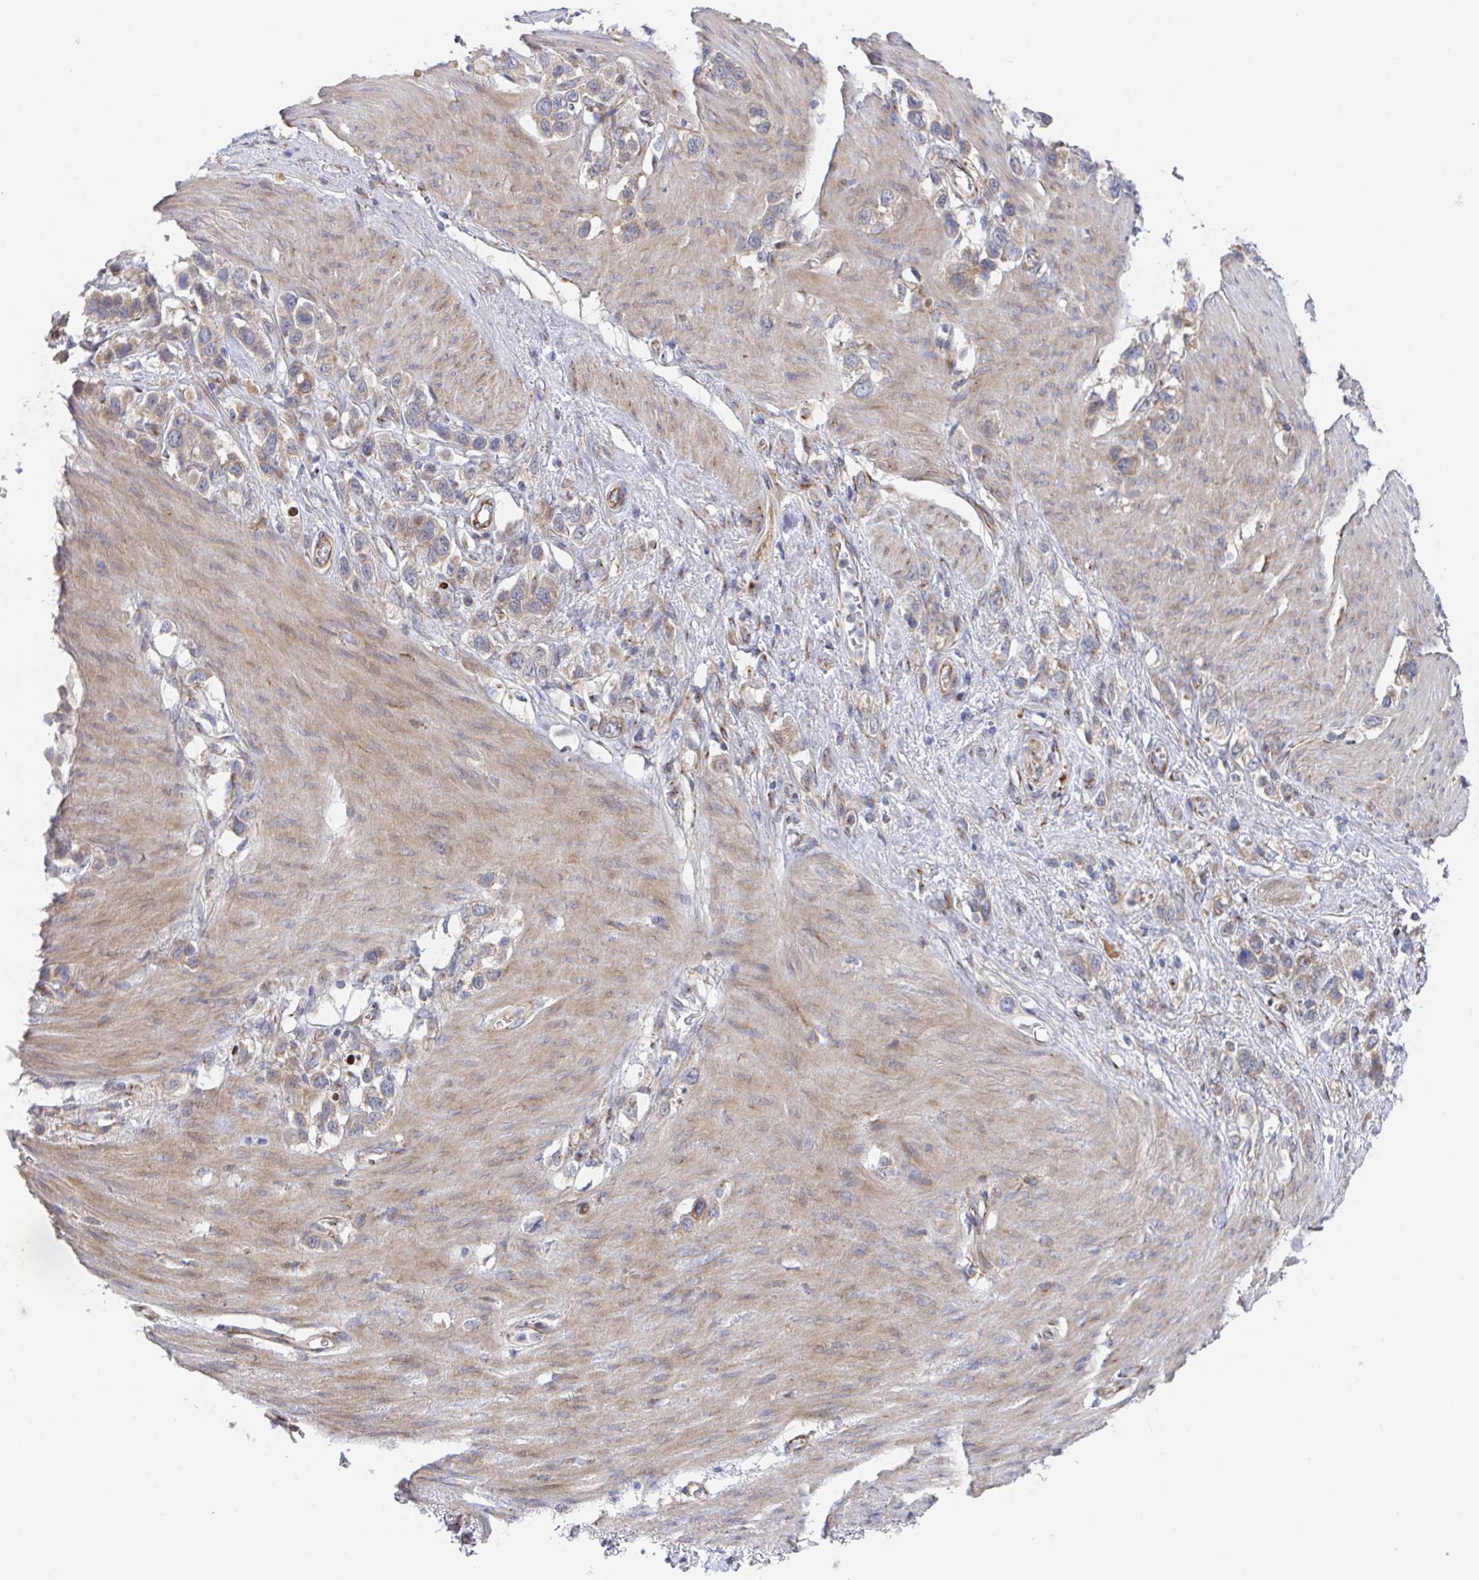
{"staining": {"intensity": "moderate", "quantity": ">75%", "location": "cytoplasmic/membranous"}, "tissue": "stomach cancer", "cell_type": "Tumor cells", "image_type": "cancer", "snomed": [{"axis": "morphology", "description": "Adenocarcinoma, NOS"}, {"axis": "topography", "description": "Stomach"}], "caption": "The photomicrograph exhibits a brown stain indicating the presence of a protein in the cytoplasmic/membranous of tumor cells in stomach cancer (adenocarcinoma).", "gene": "FJX1", "patient": {"sex": "female", "age": 65}}